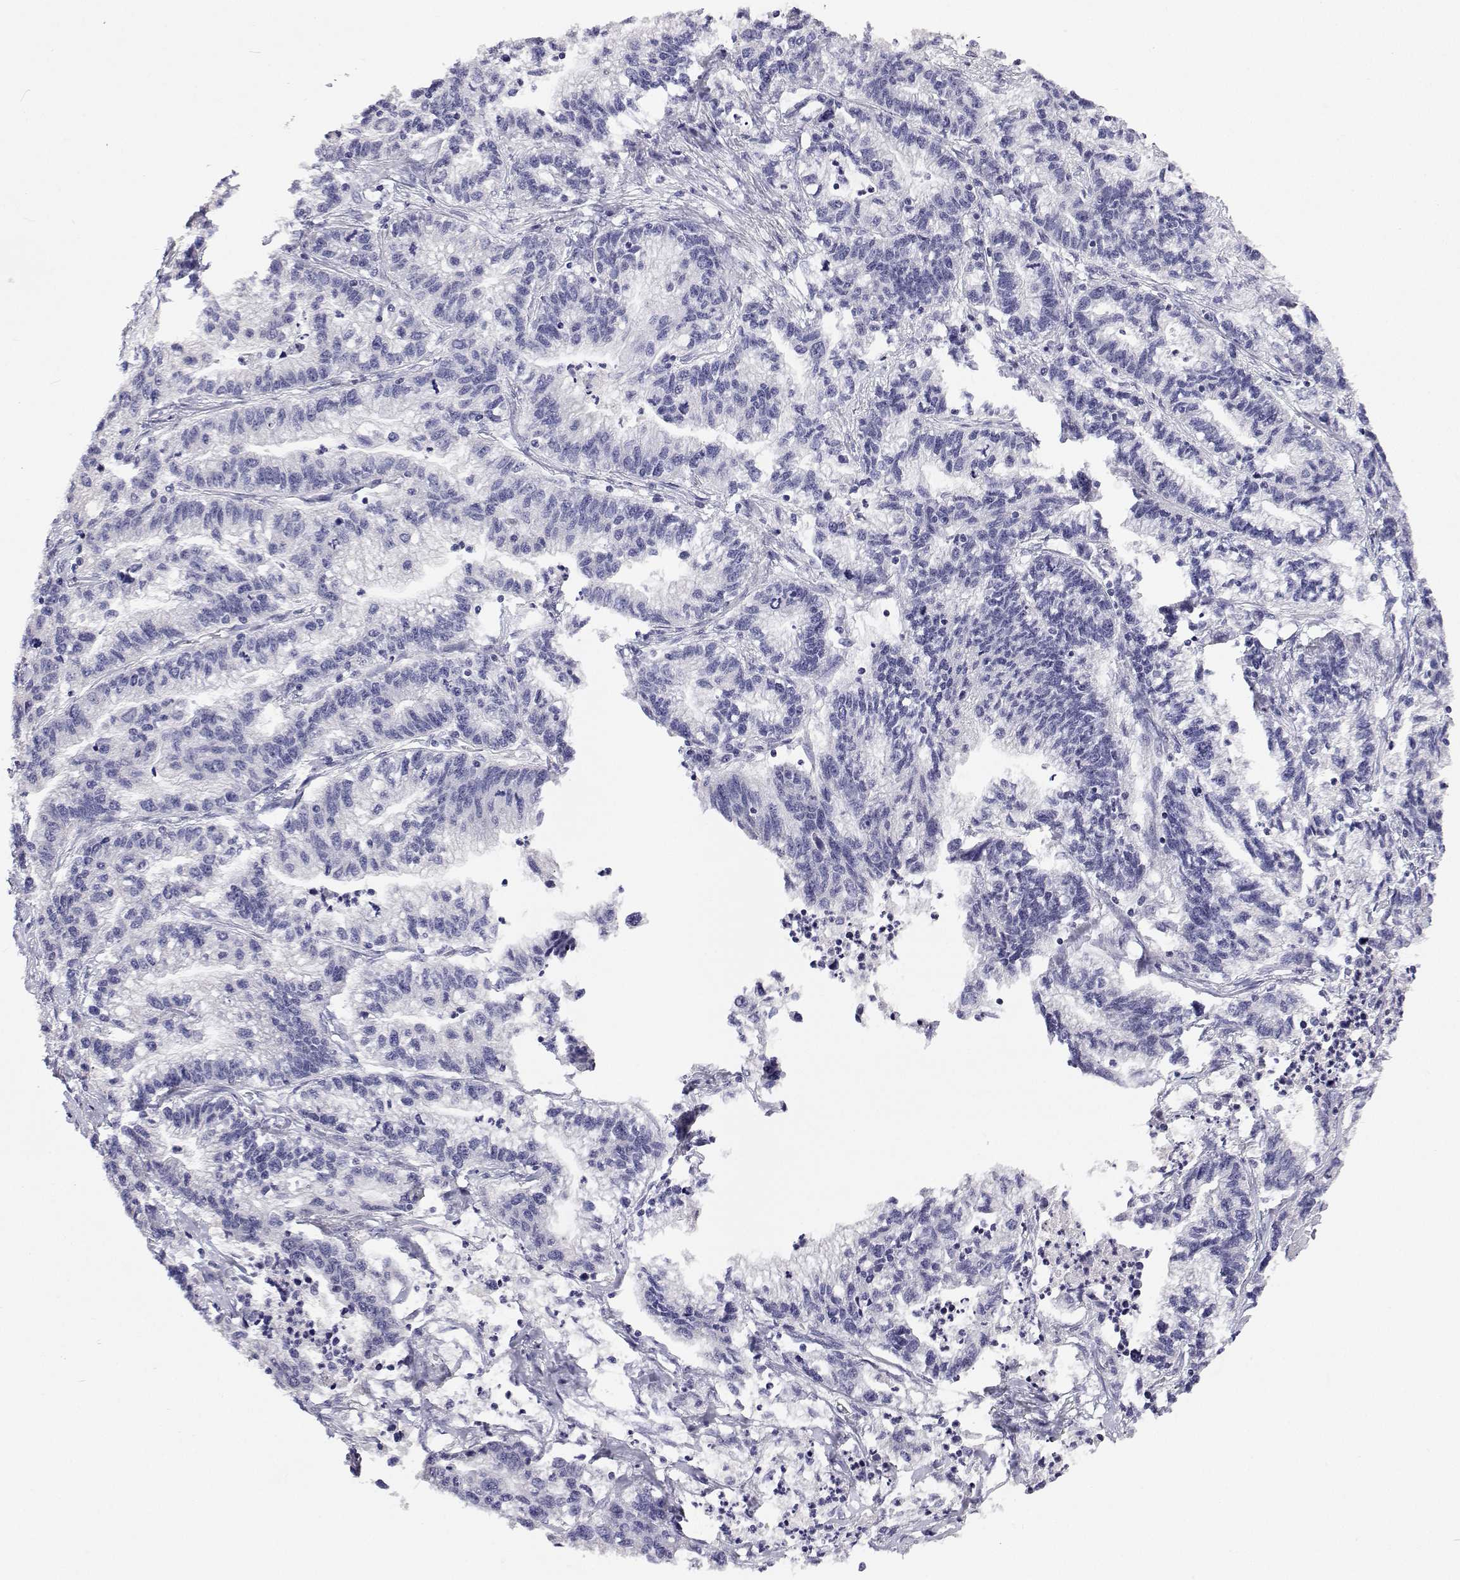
{"staining": {"intensity": "negative", "quantity": "none", "location": "none"}, "tissue": "stomach cancer", "cell_type": "Tumor cells", "image_type": "cancer", "snomed": [{"axis": "morphology", "description": "Adenocarcinoma, NOS"}, {"axis": "topography", "description": "Stomach"}], "caption": "Stomach adenocarcinoma was stained to show a protein in brown. There is no significant expression in tumor cells.", "gene": "ANKRD65", "patient": {"sex": "male", "age": 83}}